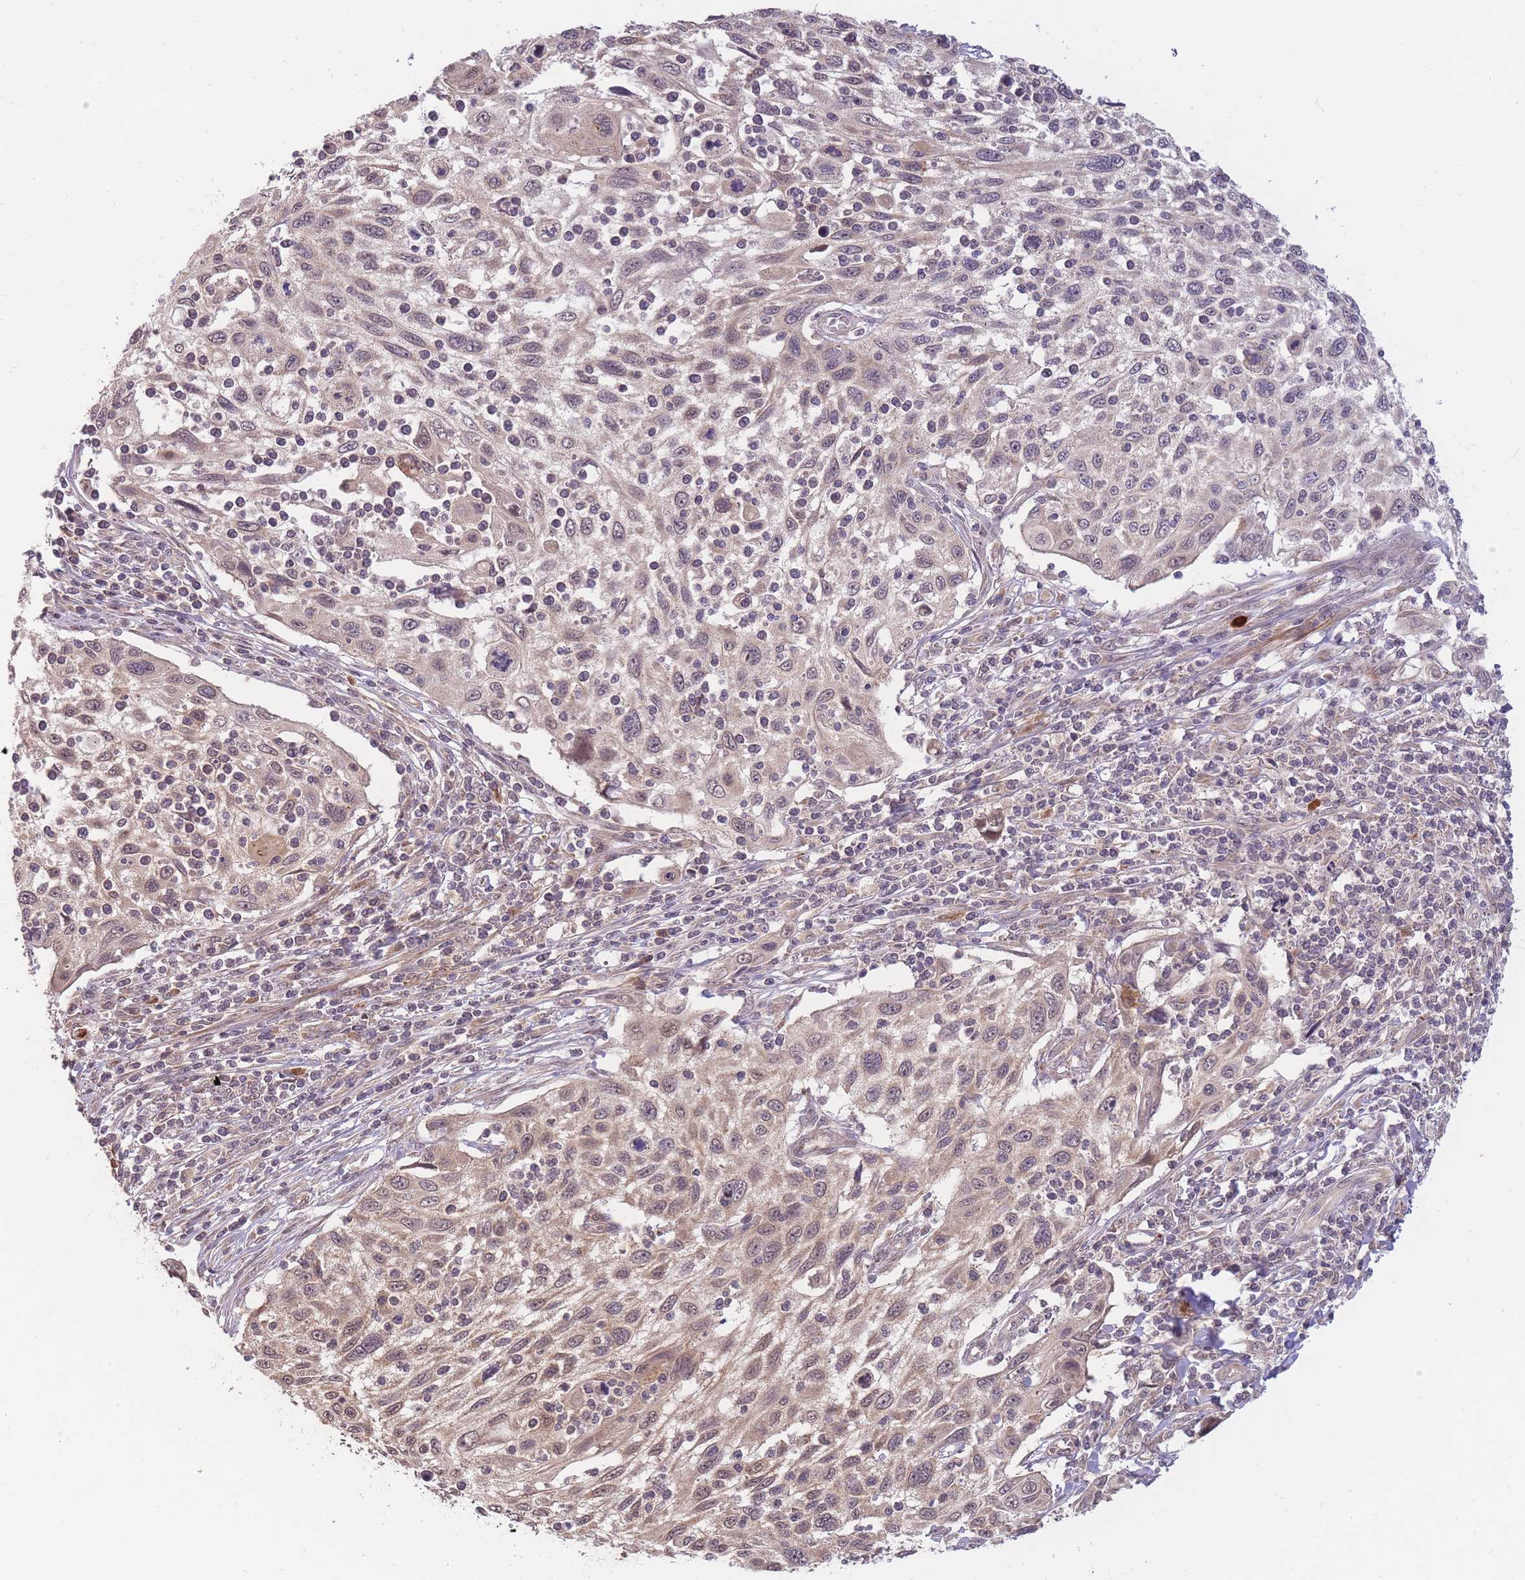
{"staining": {"intensity": "weak", "quantity": "25%-75%", "location": "cytoplasmic/membranous,nuclear"}, "tissue": "cervical cancer", "cell_type": "Tumor cells", "image_type": "cancer", "snomed": [{"axis": "morphology", "description": "Squamous cell carcinoma, NOS"}, {"axis": "topography", "description": "Cervix"}], "caption": "Squamous cell carcinoma (cervical) was stained to show a protein in brown. There is low levels of weak cytoplasmic/membranous and nuclear staining in about 25%-75% of tumor cells.", "gene": "SMC6", "patient": {"sex": "female", "age": 70}}